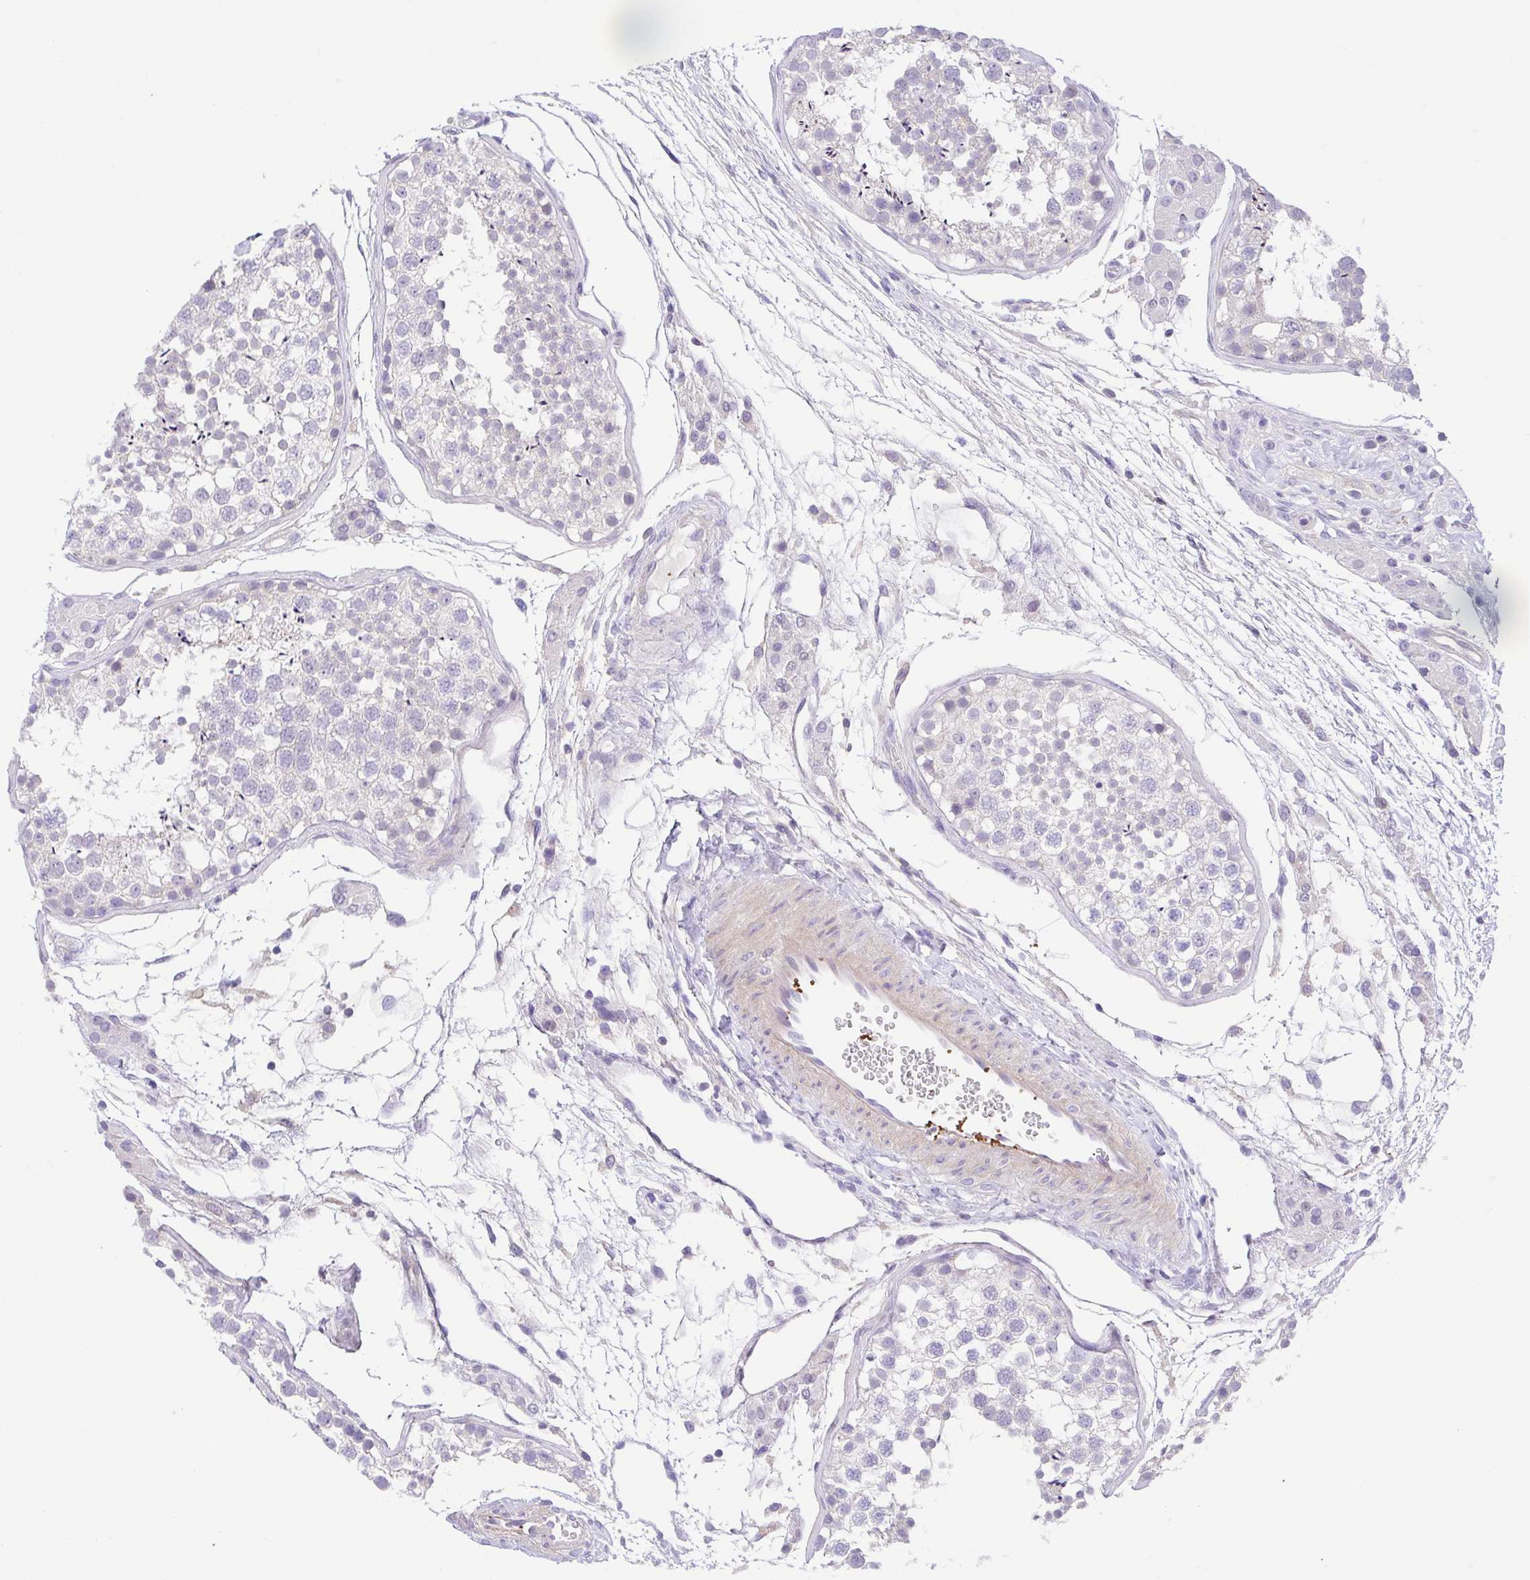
{"staining": {"intensity": "negative", "quantity": "none", "location": "none"}, "tissue": "testis", "cell_type": "Cells in seminiferous ducts", "image_type": "normal", "snomed": [{"axis": "morphology", "description": "Normal tissue, NOS"}, {"axis": "morphology", "description": "Seminoma, NOS"}, {"axis": "topography", "description": "Testis"}], "caption": "Immunohistochemistry photomicrograph of unremarkable human testis stained for a protein (brown), which shows no expression in cells in seminiferous ducts. Nuclei are stained in blue.", "gene": "PRR14L", "patient": {"sex": "male", "age": 29}}